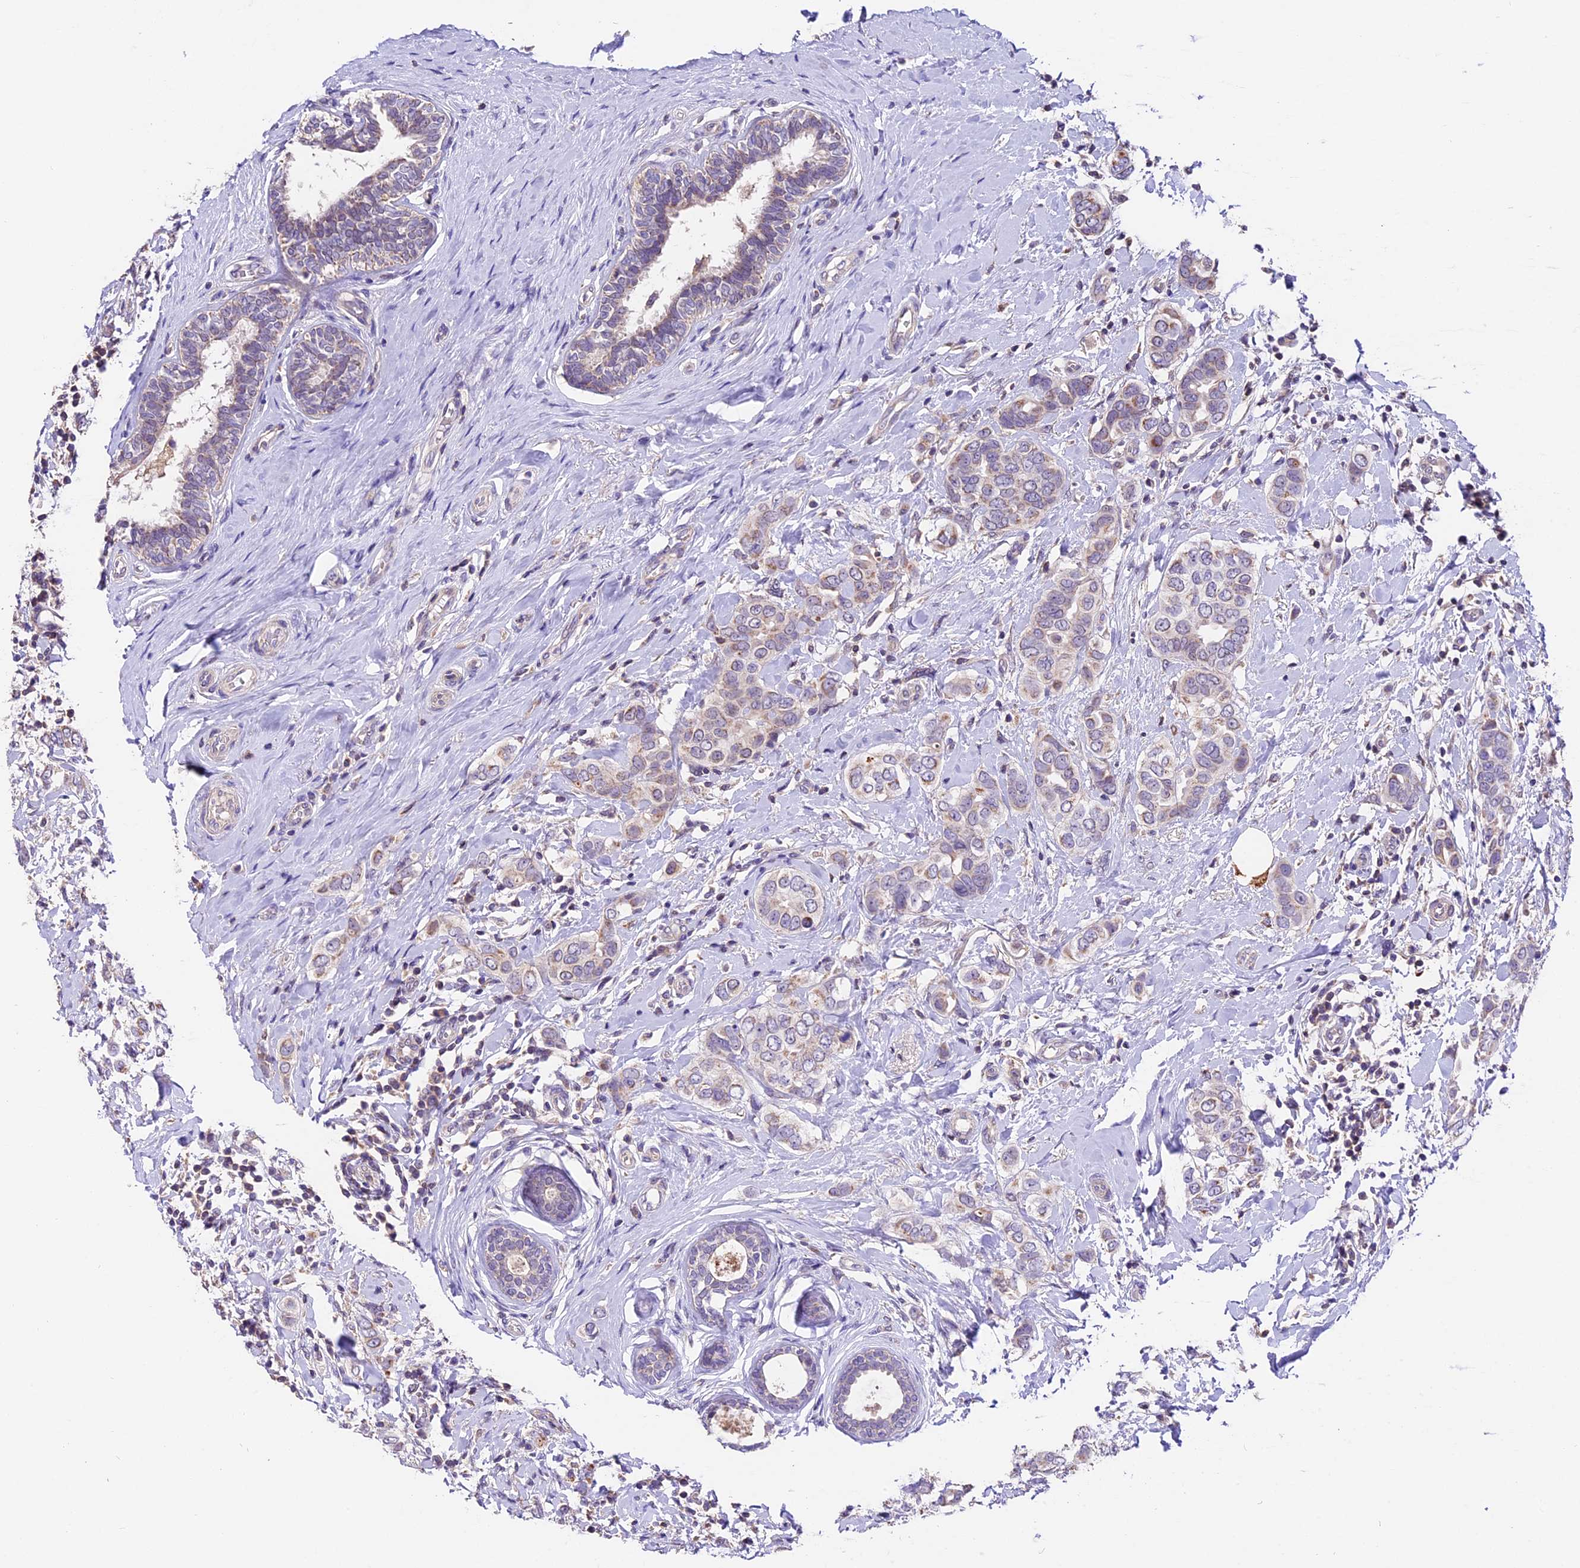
{"staining": {"intensity": "weak", "quantity": "<25%", "location": "cytoplasmic/membranous"}, "tissue": "breast cancer", "cell_type": "Tumor cells", "image_type": "cancer", "snomed": [{"axis": "morphology", "description": "Lobular carcinoma"}, {"axis": "topography", "description": "Breast"}], "caption": "This is an immunohistochemistry (IHC) photomicrograph of human breast cancer (lobular carcinoma). There is no positivity in tumor cells.", "gene": "DDX28", "patient": {"sex": "female", "age": 51}}